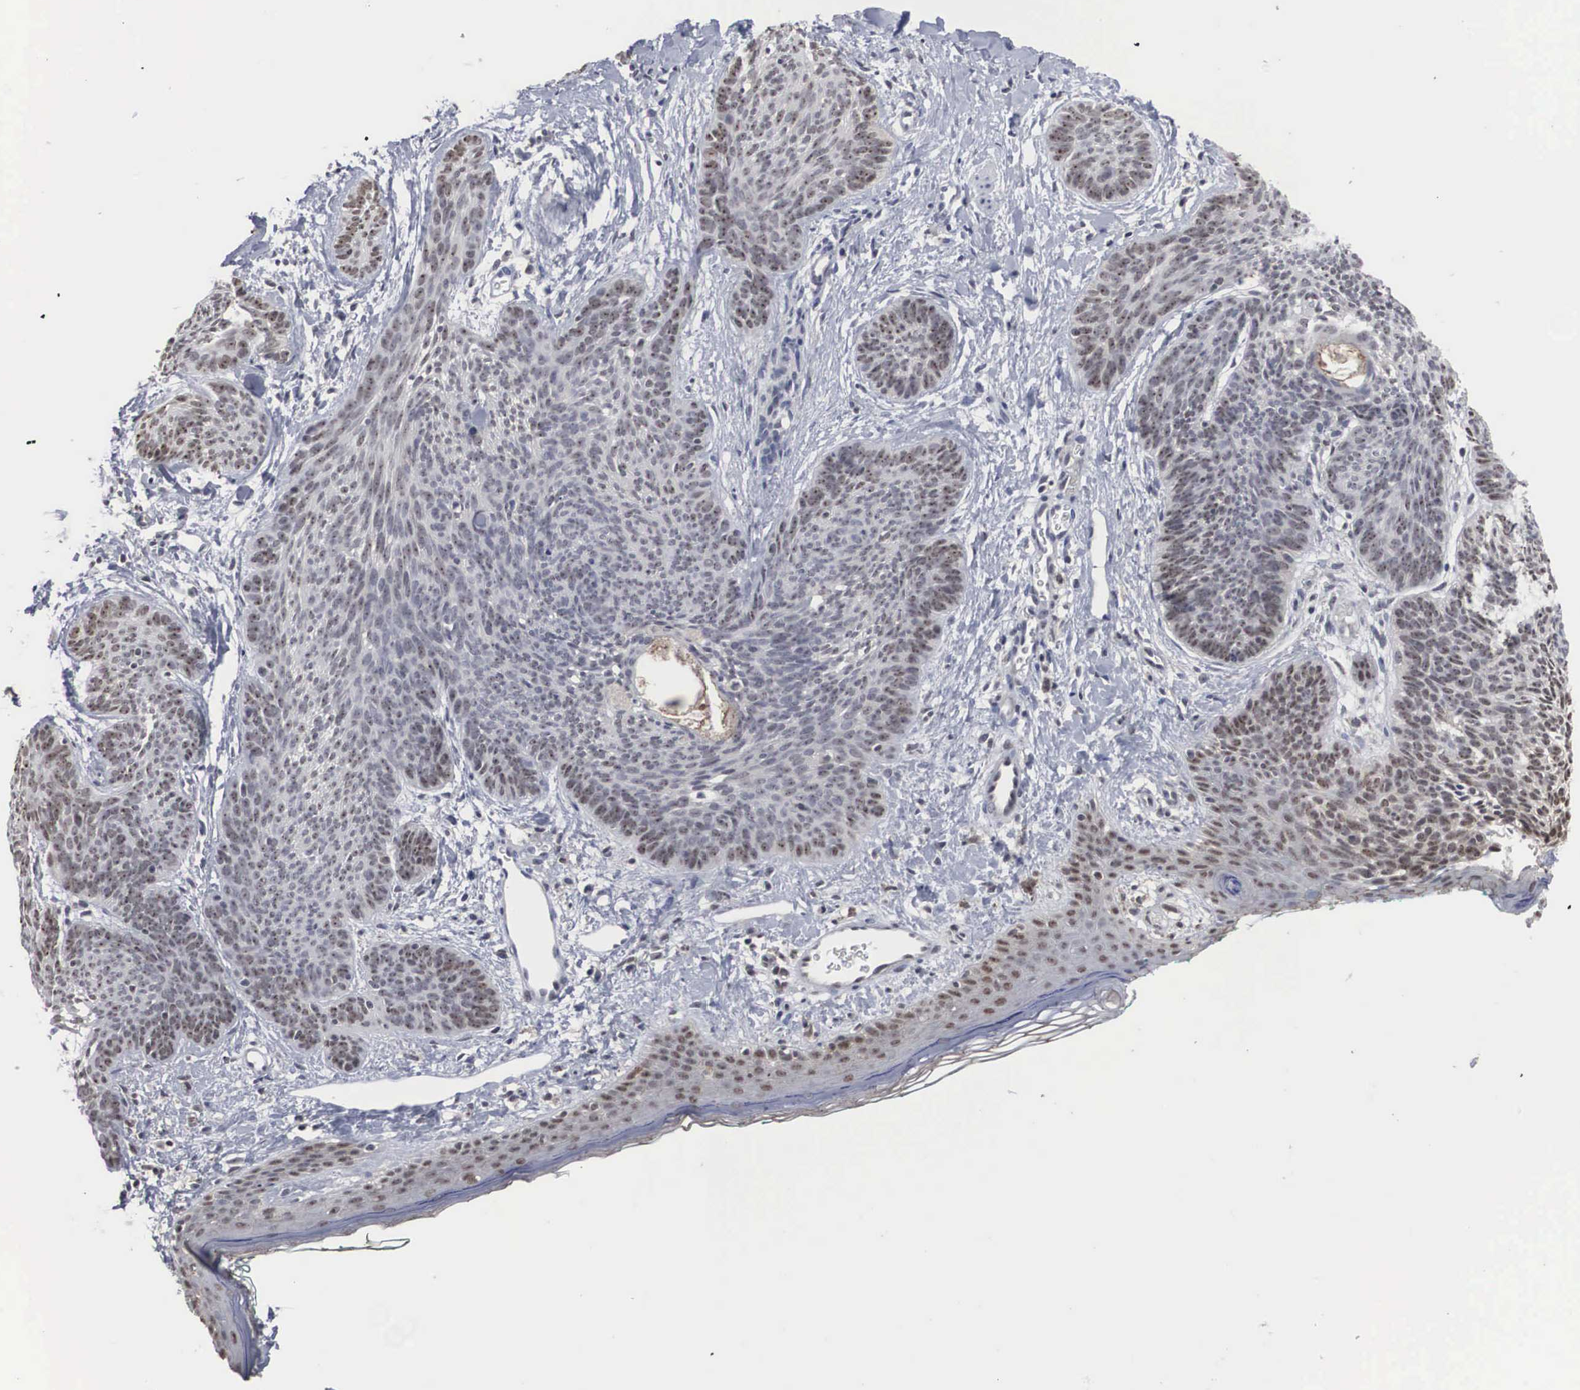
{"staining": {"intensity": "weak", "quantity": "25%-75%", "location": "nuclear"}, "tissue": "skin cancer", "cell_type": "Tumor cells", "image_type": "cancer", "snomed": [{"axis": "morphology", "description": "Basal cell carcinoma"}, {"axis": "topography", "description": "Skin"}], "caption": "Tumor cells display low levels of weak nuclear positivity in about 25%-75% of cells in skin cancer. (DAB IHC, brown staining for protein, blue staining for nuclei).", "gene": "AUTS2", "patient": {"sex": "female", "age": 81}}